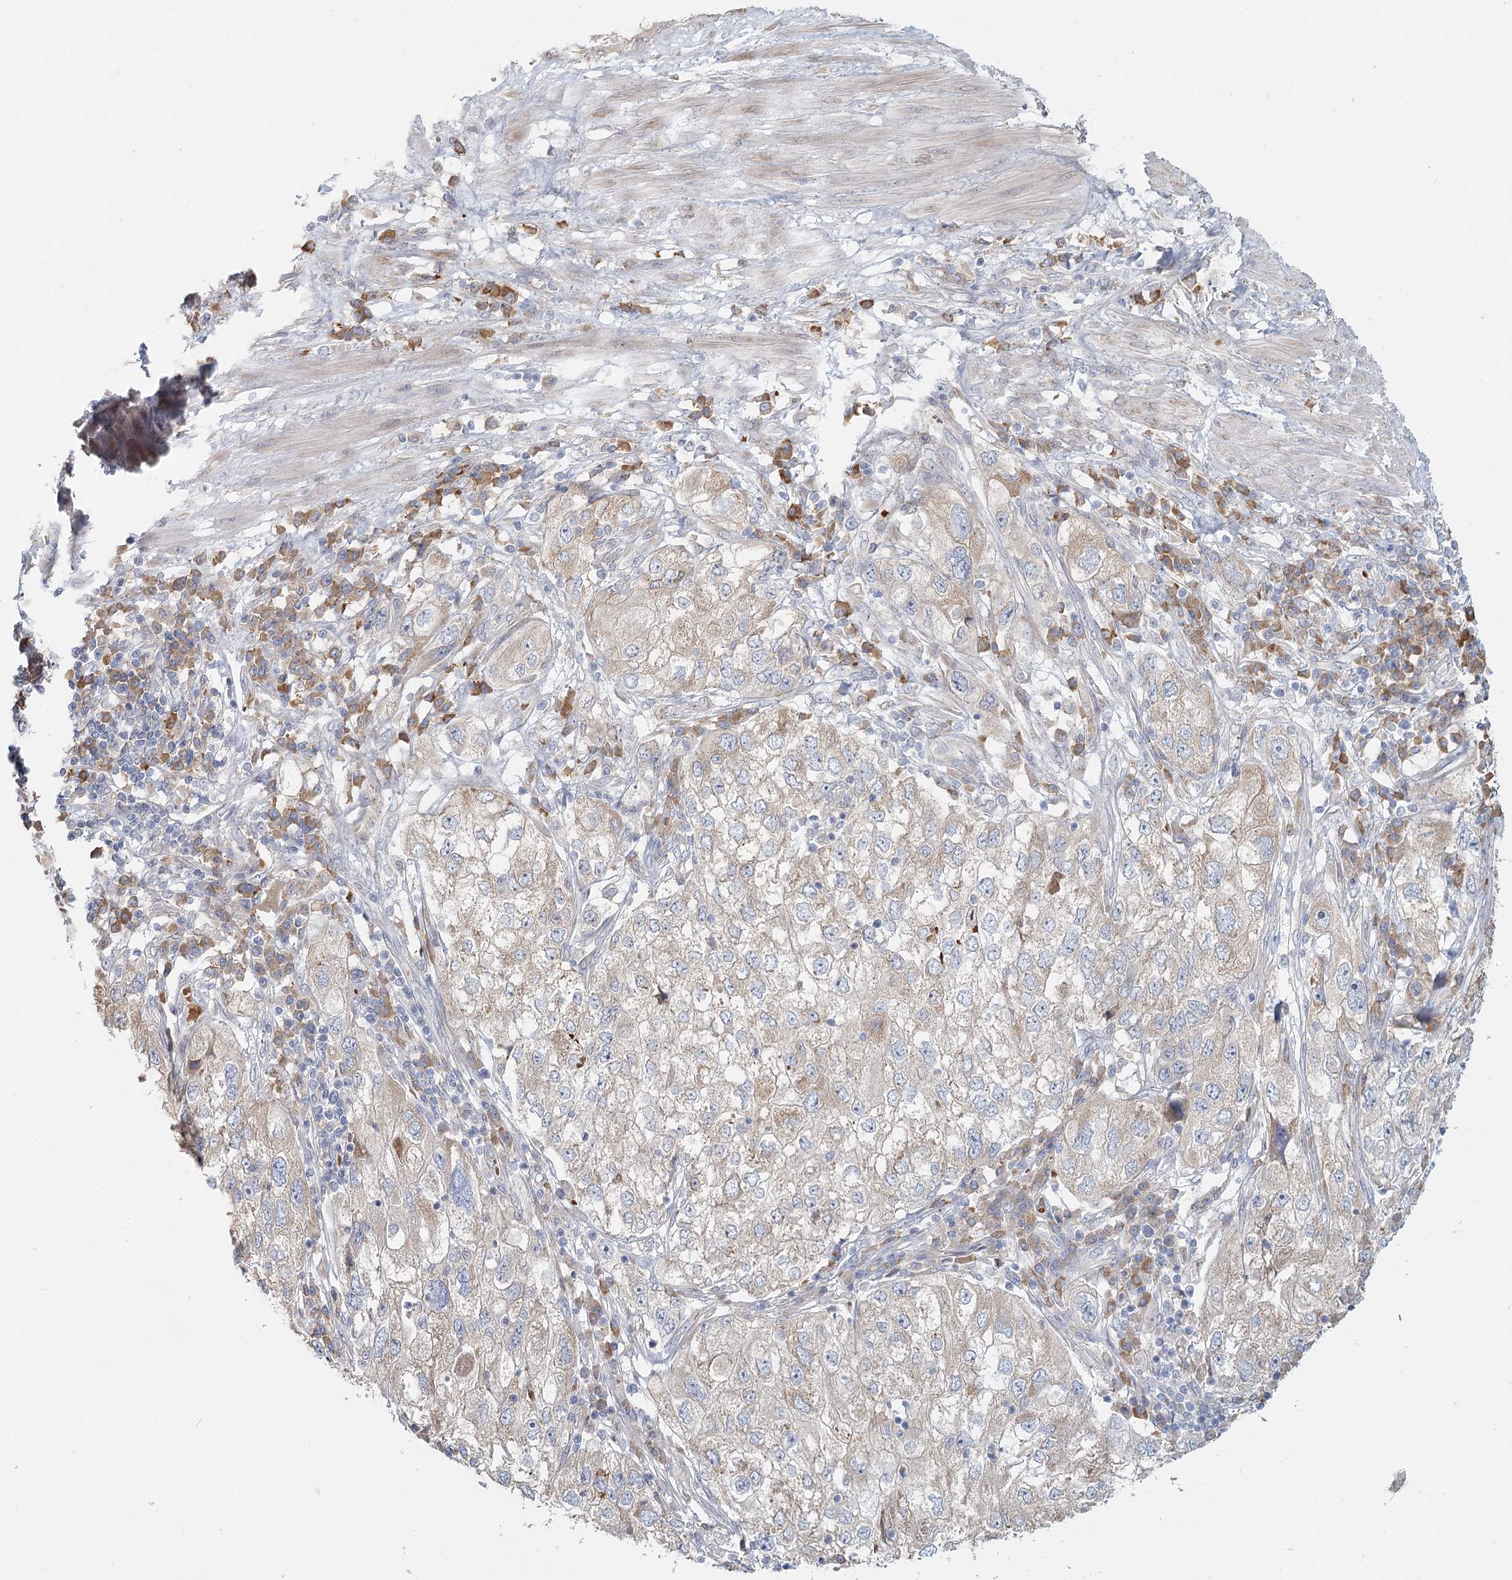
{"staining": {"intensity": "weak", "quantity": "<25%", "location": "cytoplasmic/membranous"}, "tissue": "endometrial cancer", "cell_type": "Tumor cells", "image_type": "cancer", "snomed": [{"axis": "morphology", "description": "Adenocarcinoma, NOS"}, {"axis": "topography", "description": "Endometrium"}], "caption": "An image of human endometrial adenocarcinoma is negative for staining in tumor cells. Brightfield microscopy of immunohistochemistry stained with DAB (3,3'-diaminobenzidine) (brown) and hematoxylin (blue), captured at high magnification.", "gene": "ANKRD16", "patient": {"sex": "female", "age": 49}}